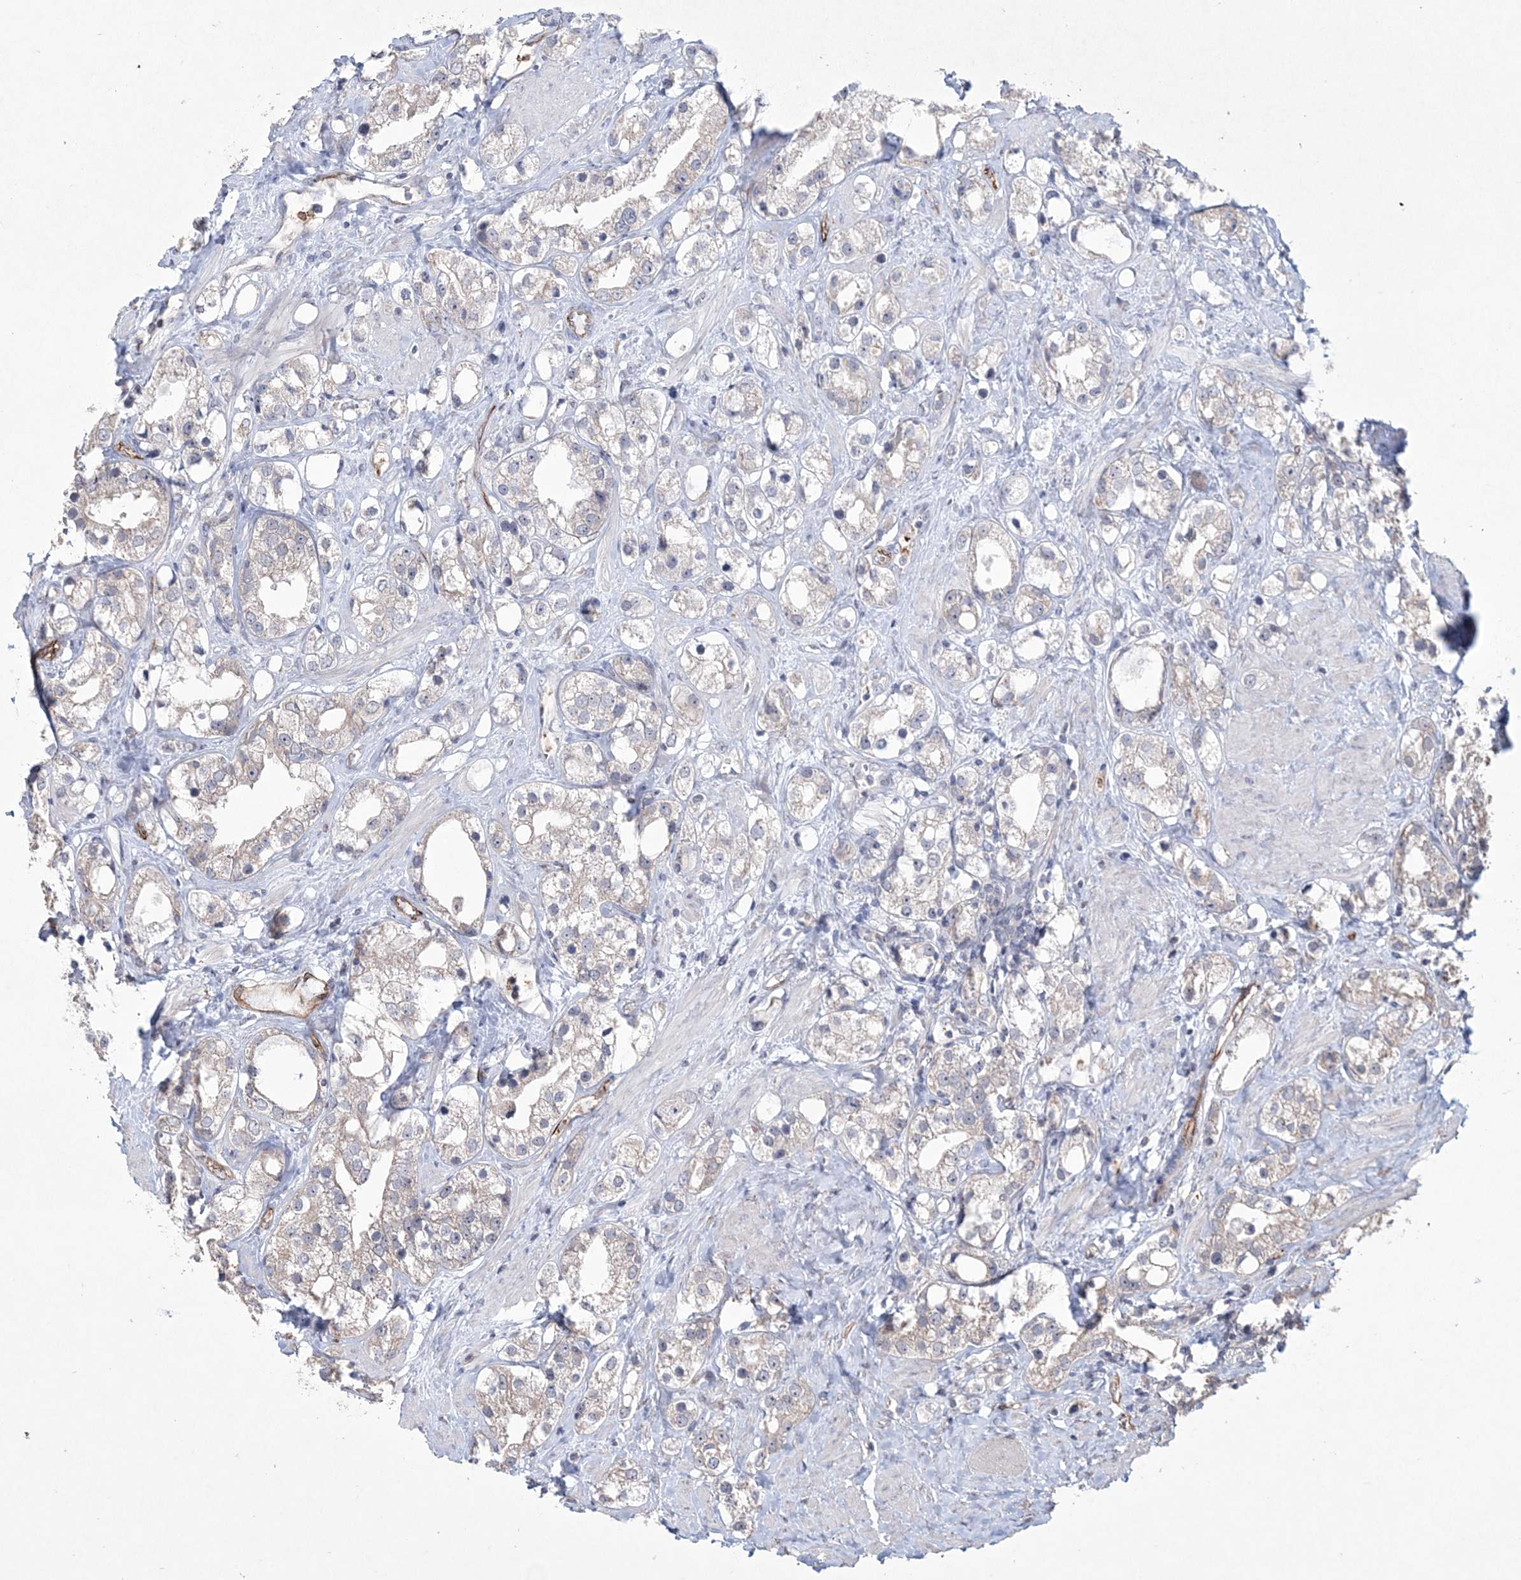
{"staining": {"intensity": "negative", "quantity": "none", "location": "none"}, "tissue": "prostate cancer", "cell_type": "Tumor cells", "image_type": "cancer", "snomed": [{"axis": "morphology", "description": "Adenocarcinoma, NOS"}, {"axis": "topography", "description": "Prostate"}], "caption": "Histopathology image shows no significant protein staining in tumor cells of prostate adenocarcinoma. (Stains: DAB immunohistochemistry (IHC) with hematoxylin counter stain, Microscopy: brightfield microscopy at high magnification).", "gene": "DPCD", "patient": {"sex": "male", "age": 79}}